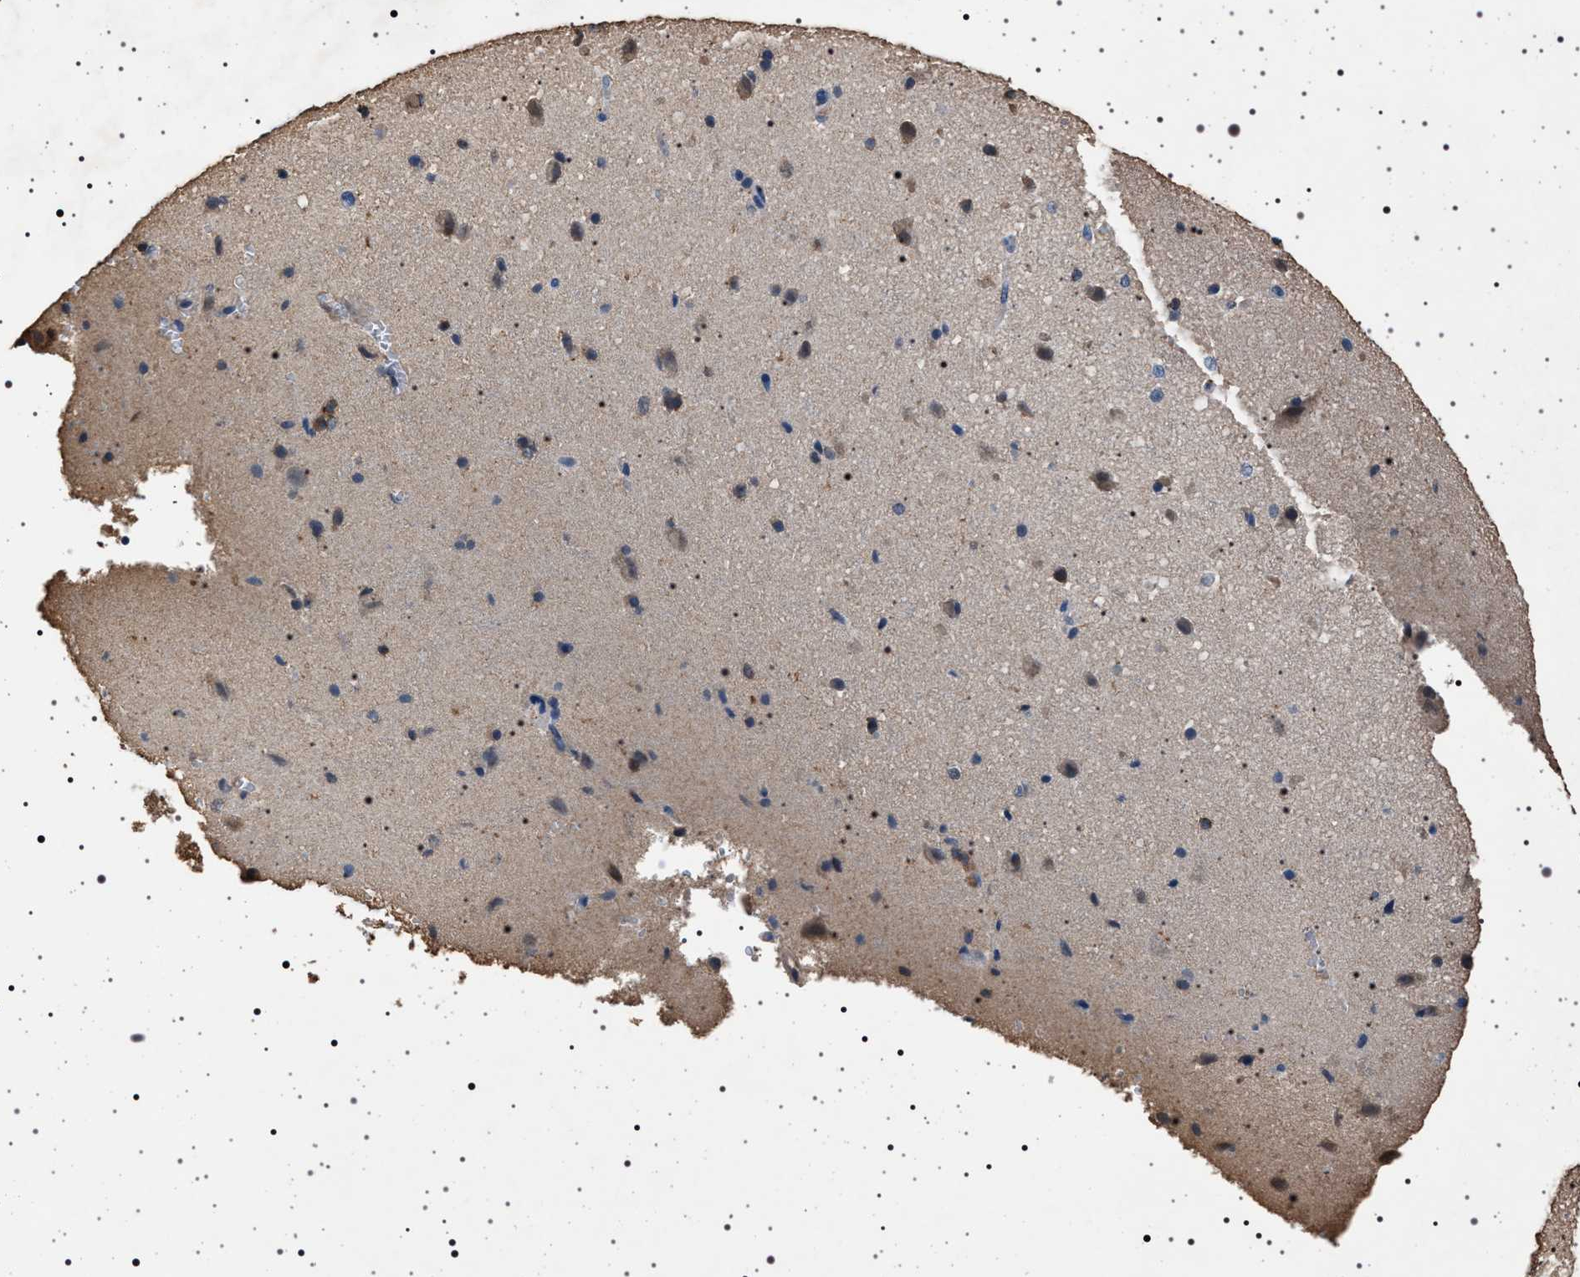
{"staining": {"intensity": "negative", "quantity": "none", "location": "none"}, "tissue": "cerebral cortex", "cell_type": "Endothelial cells", "image_type": "normal", "snomed": [{"axis": "morphology", "description": "Normal tissue, NOS"}, {"axis": "morphology", "description": "Developmental malformation"}, {"axis": "topography", "description": "Cerebral cortex"}], "caption": "Cerebral cortex stained for a protein using immunohistochemistry (IHC) shows no positivity endothelial cells.", "gene": "SMAP2", "patient": {"sex": "female", "age": 30}}